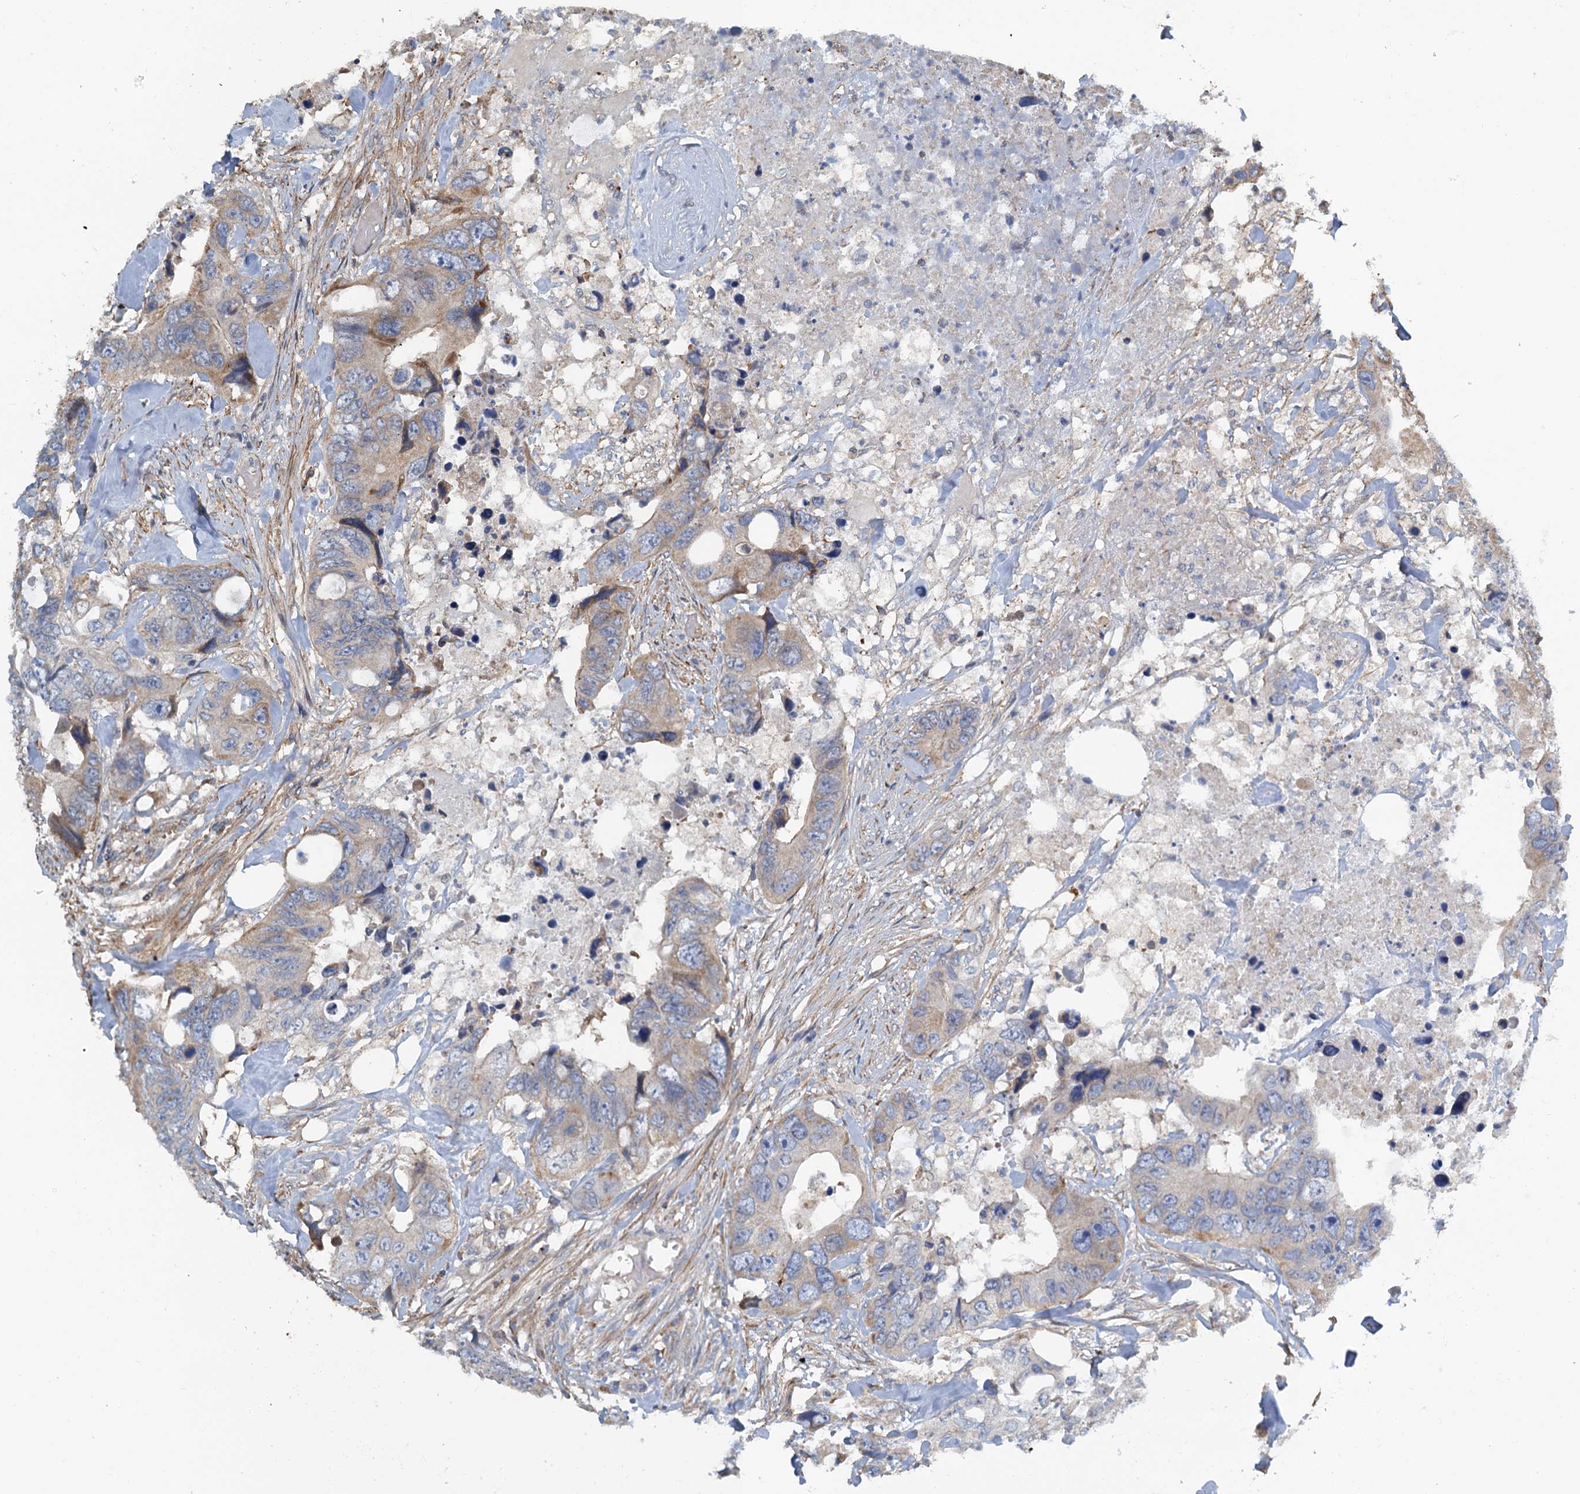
{"staining": {"intensity": "weak", "quantity": "<25%", "location": "cytoplasmic/membranous"}, "tissue": "colorectal cancer", "cell_type": "Tumor cells", "image_type": "cancer", "snomed": [{"axis": "morphology", "description": "Adenocarcinoma, NOS"}, {"axis": "topography", "description": "Rectum"}], "caption": "Immunohistochemistry (IHC) image of human colorectal cancer (adenocarcinoma) stained for a protein (brown), which displays no positivity in tumor cells.", "gene": "POGLUT3", "patient": {"sex": "male", "age": 57}}